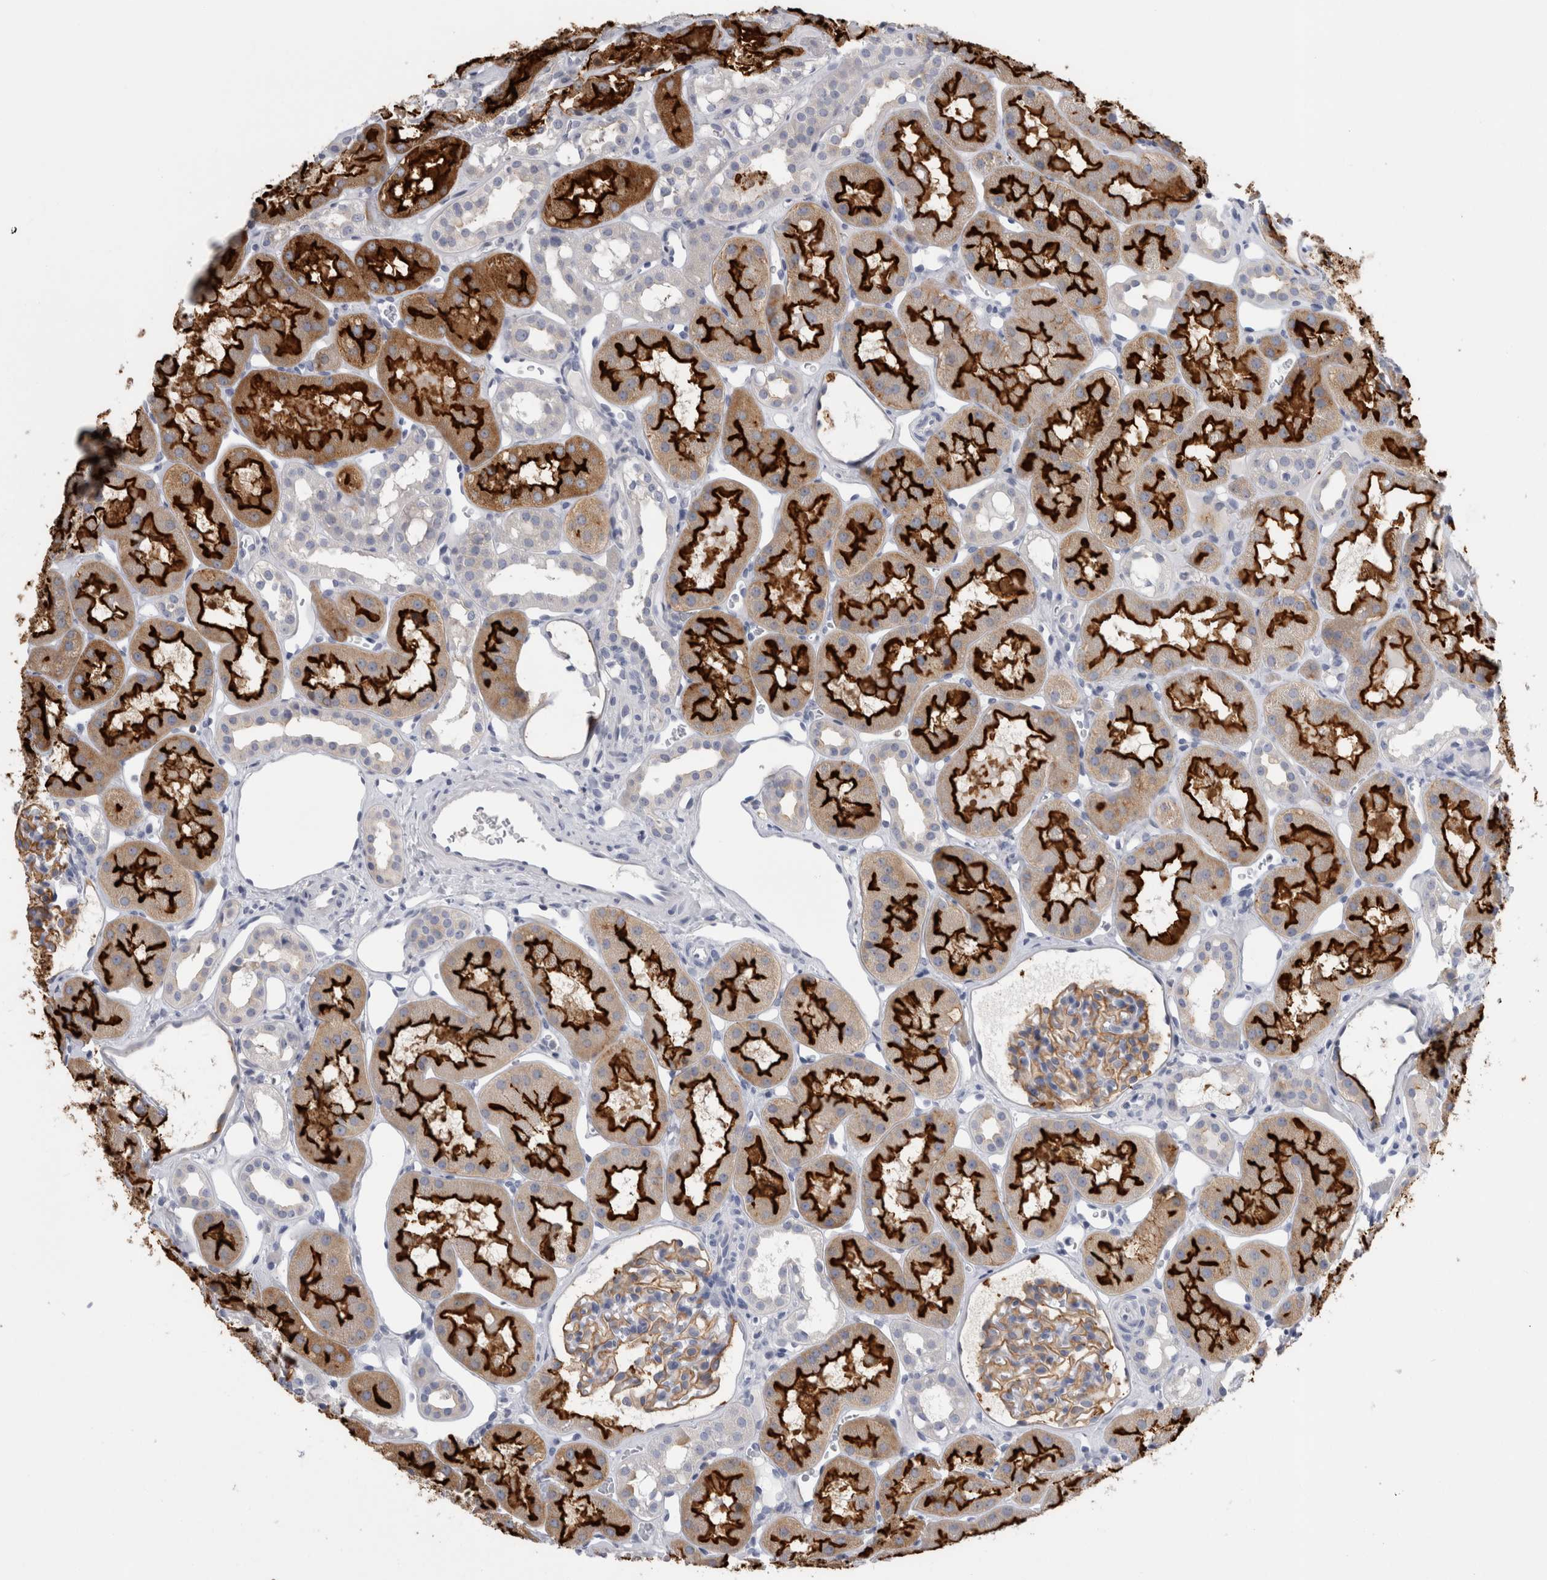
{"staining": {"intensity": "weak", "quantity": "<25%", "location": "cytoplasmic/membranous"}, "tissue": "kidney", "cell_type": "Cells in glomeruli", "image_type": "normal", "snomed": [{"axis": "morphology", "description": "Normal tissue, NOS"}, {"axis": "topography", "description": "Kidney"}], "caption": "Cells in glomeruli show no significant protein positivity in unremarkable kidney.", "gene": "ANKFY1", "patient": {"sex": "male", "age": 16}}